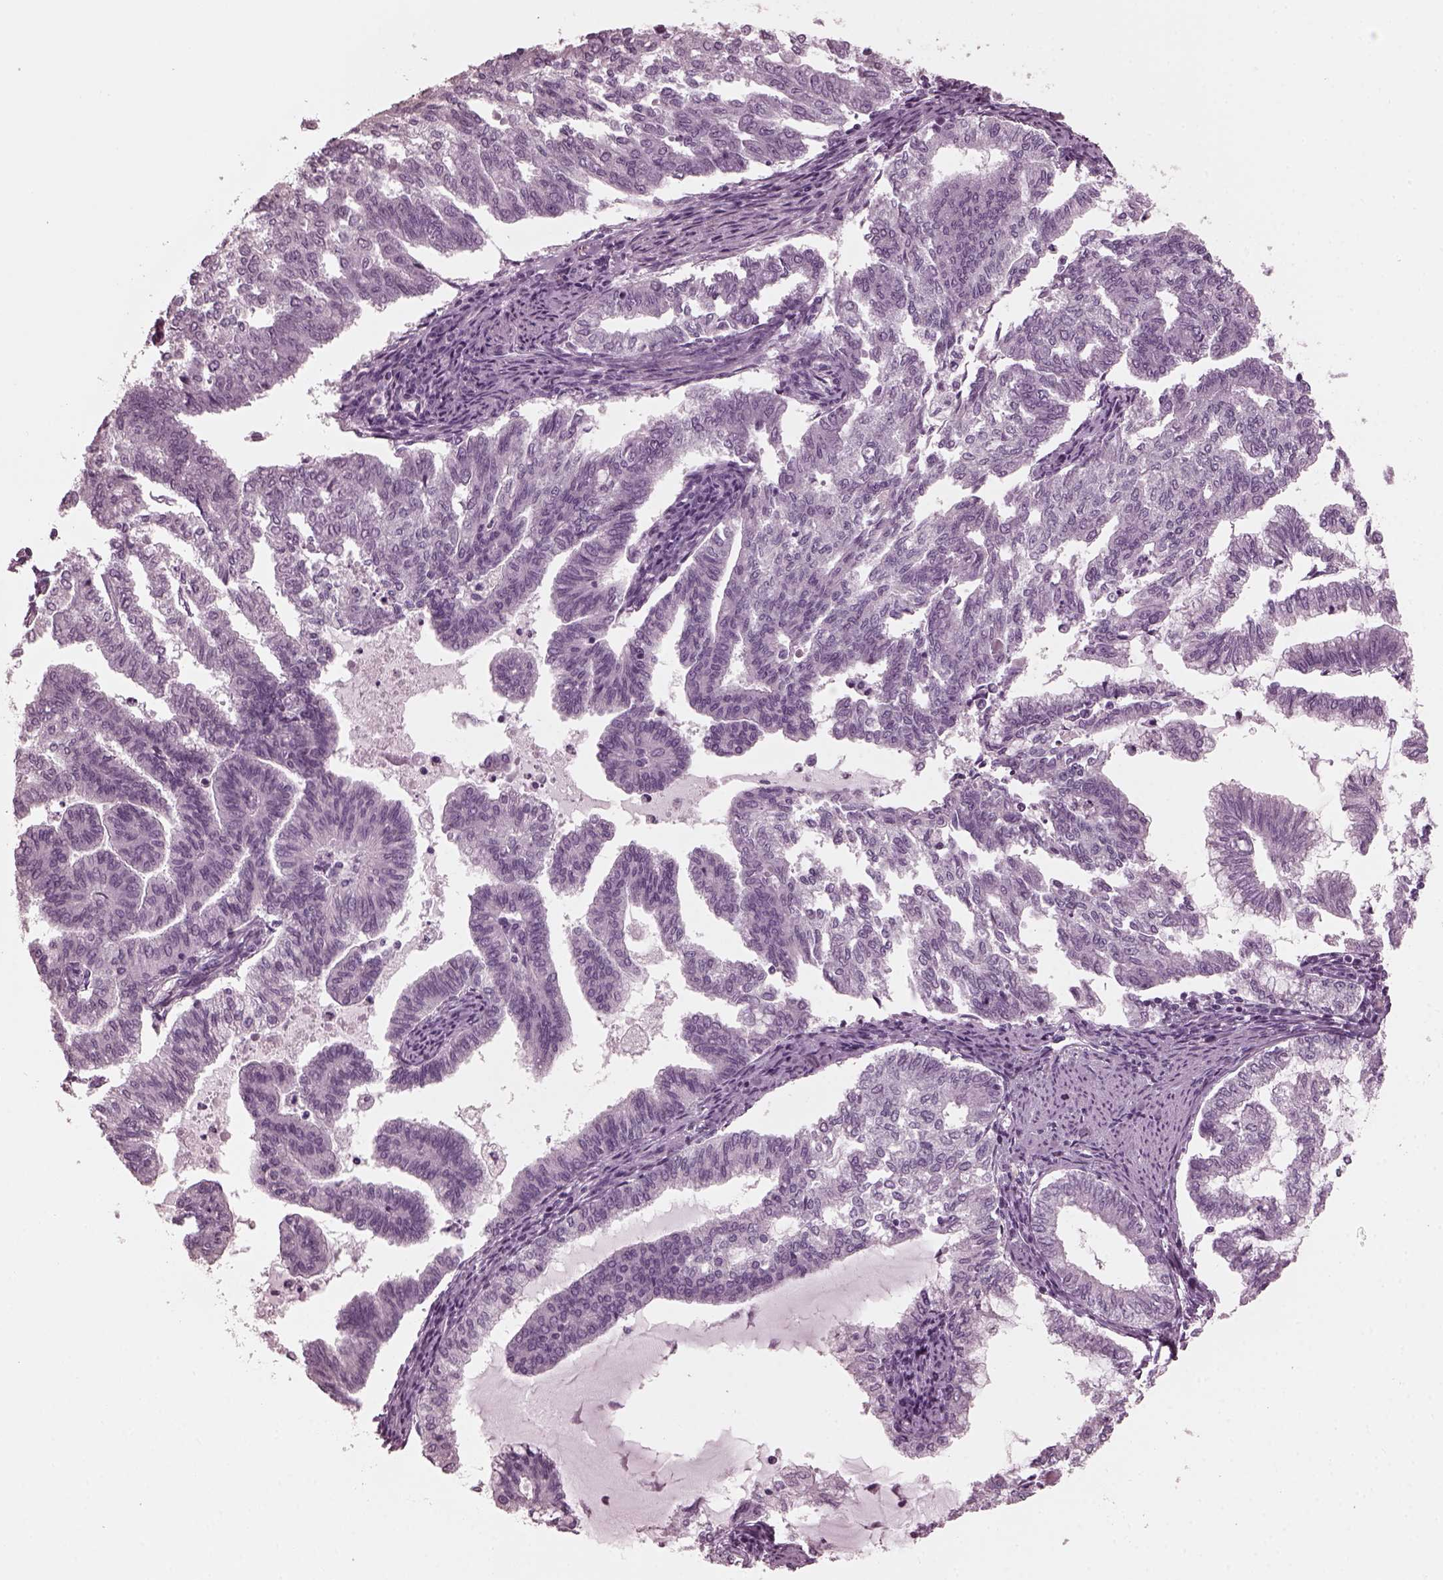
{"staining": {"intensity": "negative", "quantity": "none", "location": "none"}, "tissue": "endometrial cancer", "cell_type": "Tumor cells", "image_type": "cancer", "snomed": [{"axis": "morphology", "description": "Adenocarcinoma, NOS"}, {"axis": "topography", "description": "Endometrium"}], "caption": "Immunohistochemical staining of adenocarcinoma (endometrial) reveals no significant staining in tumor cells.", "gene": "GRM6", "patient": {"sex": "female", "age": 79}}